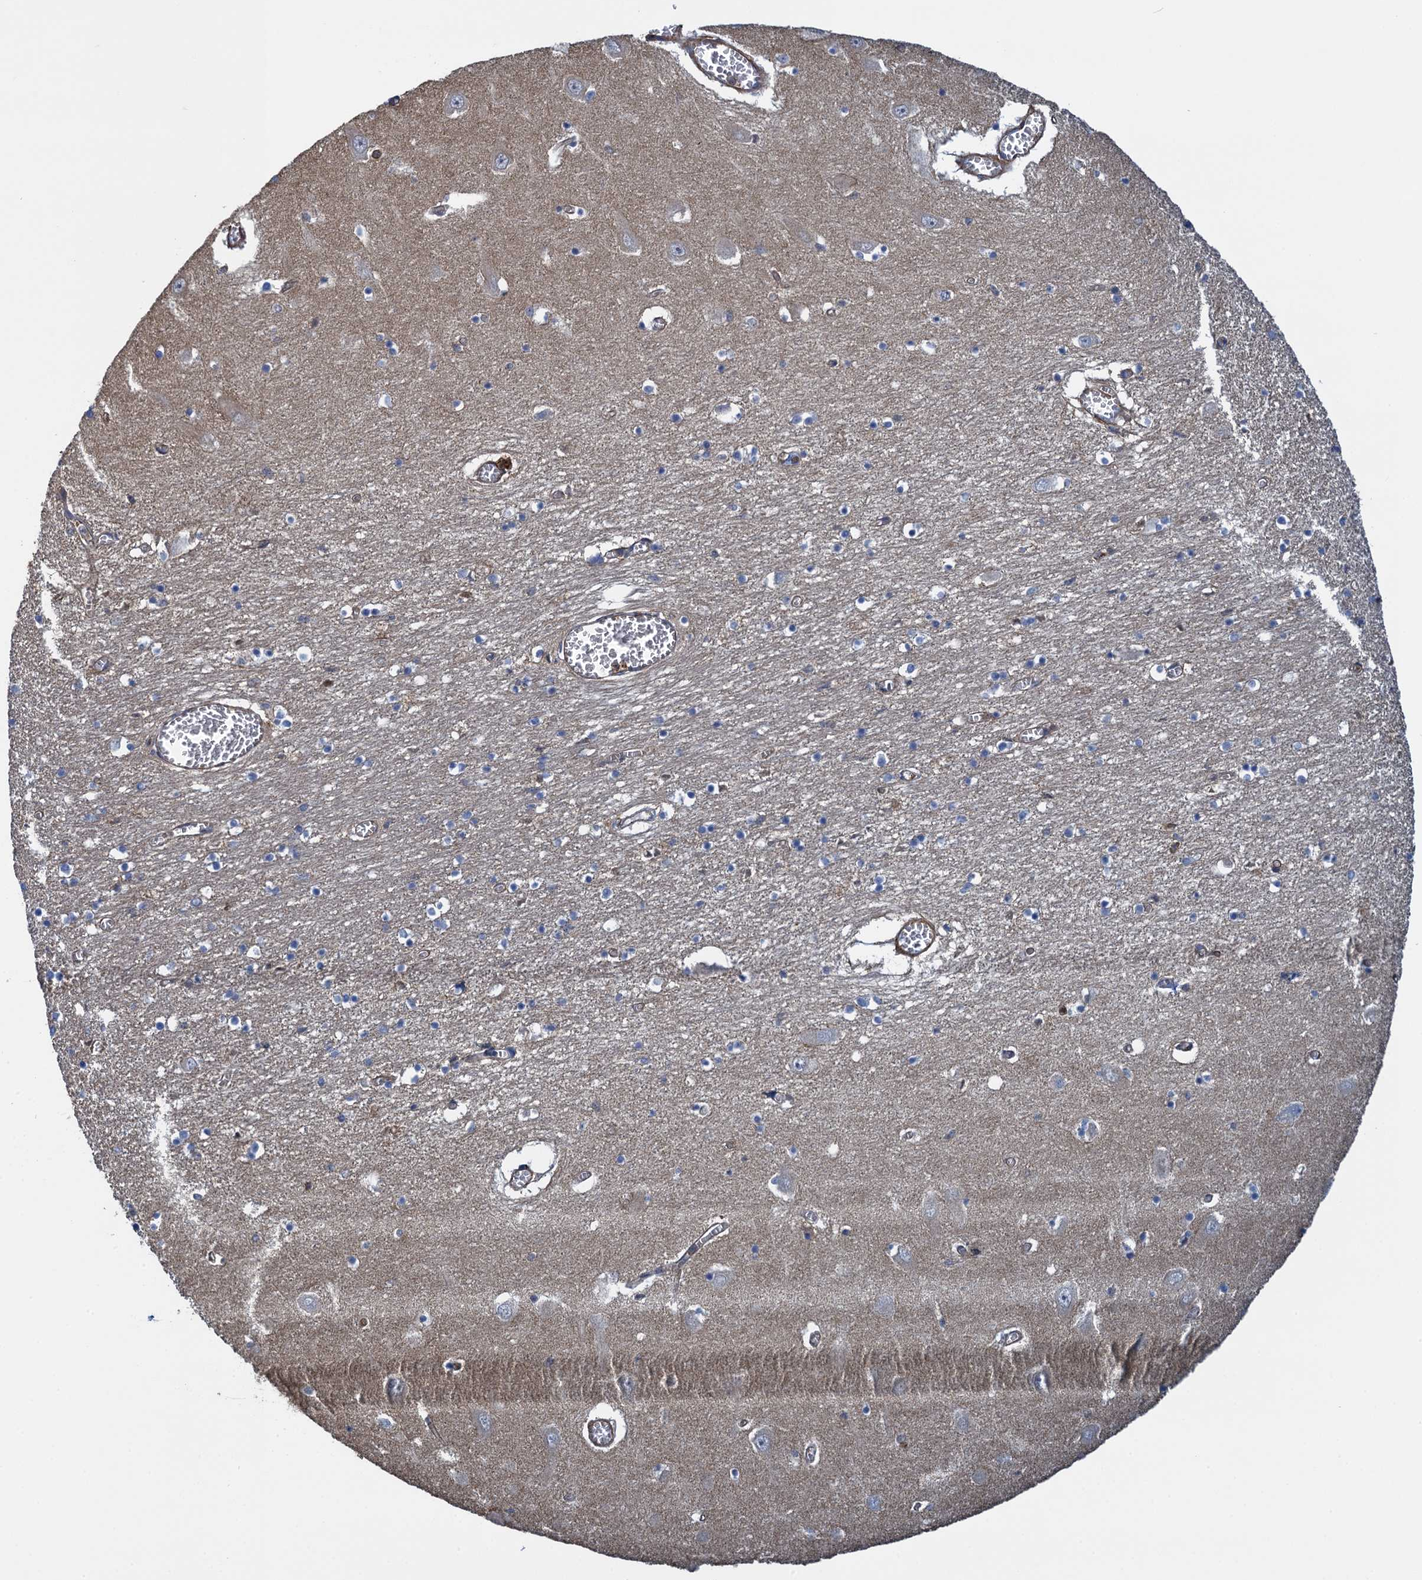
{"staining": {"intensity": "weak", "quantity": "<25%", "location": "cytoplasmic/membranous"}, "tissue": "hippocampus", "cell_type": "Glial cells", "image_type": "normal", "snomed": [{"axis": "morphology", "description": "Normal tissue, NOS"}, {"axis": "topography", "description": "Hippocampus"}], "caption": "High power microscopy photomicrograph of an immunohistochemistry (IHC) micrograph of normal hippocampus, revealing no significant expression in glial cells. Brightfield microscopy of immunohistochemistry stained with DAB (3,3'-diaminobenzidine) (brown) and hematoxylin (blue), captured at high magnification.", "gene": "PROSER2", "patient": {"sex": "male", "age": 70}}